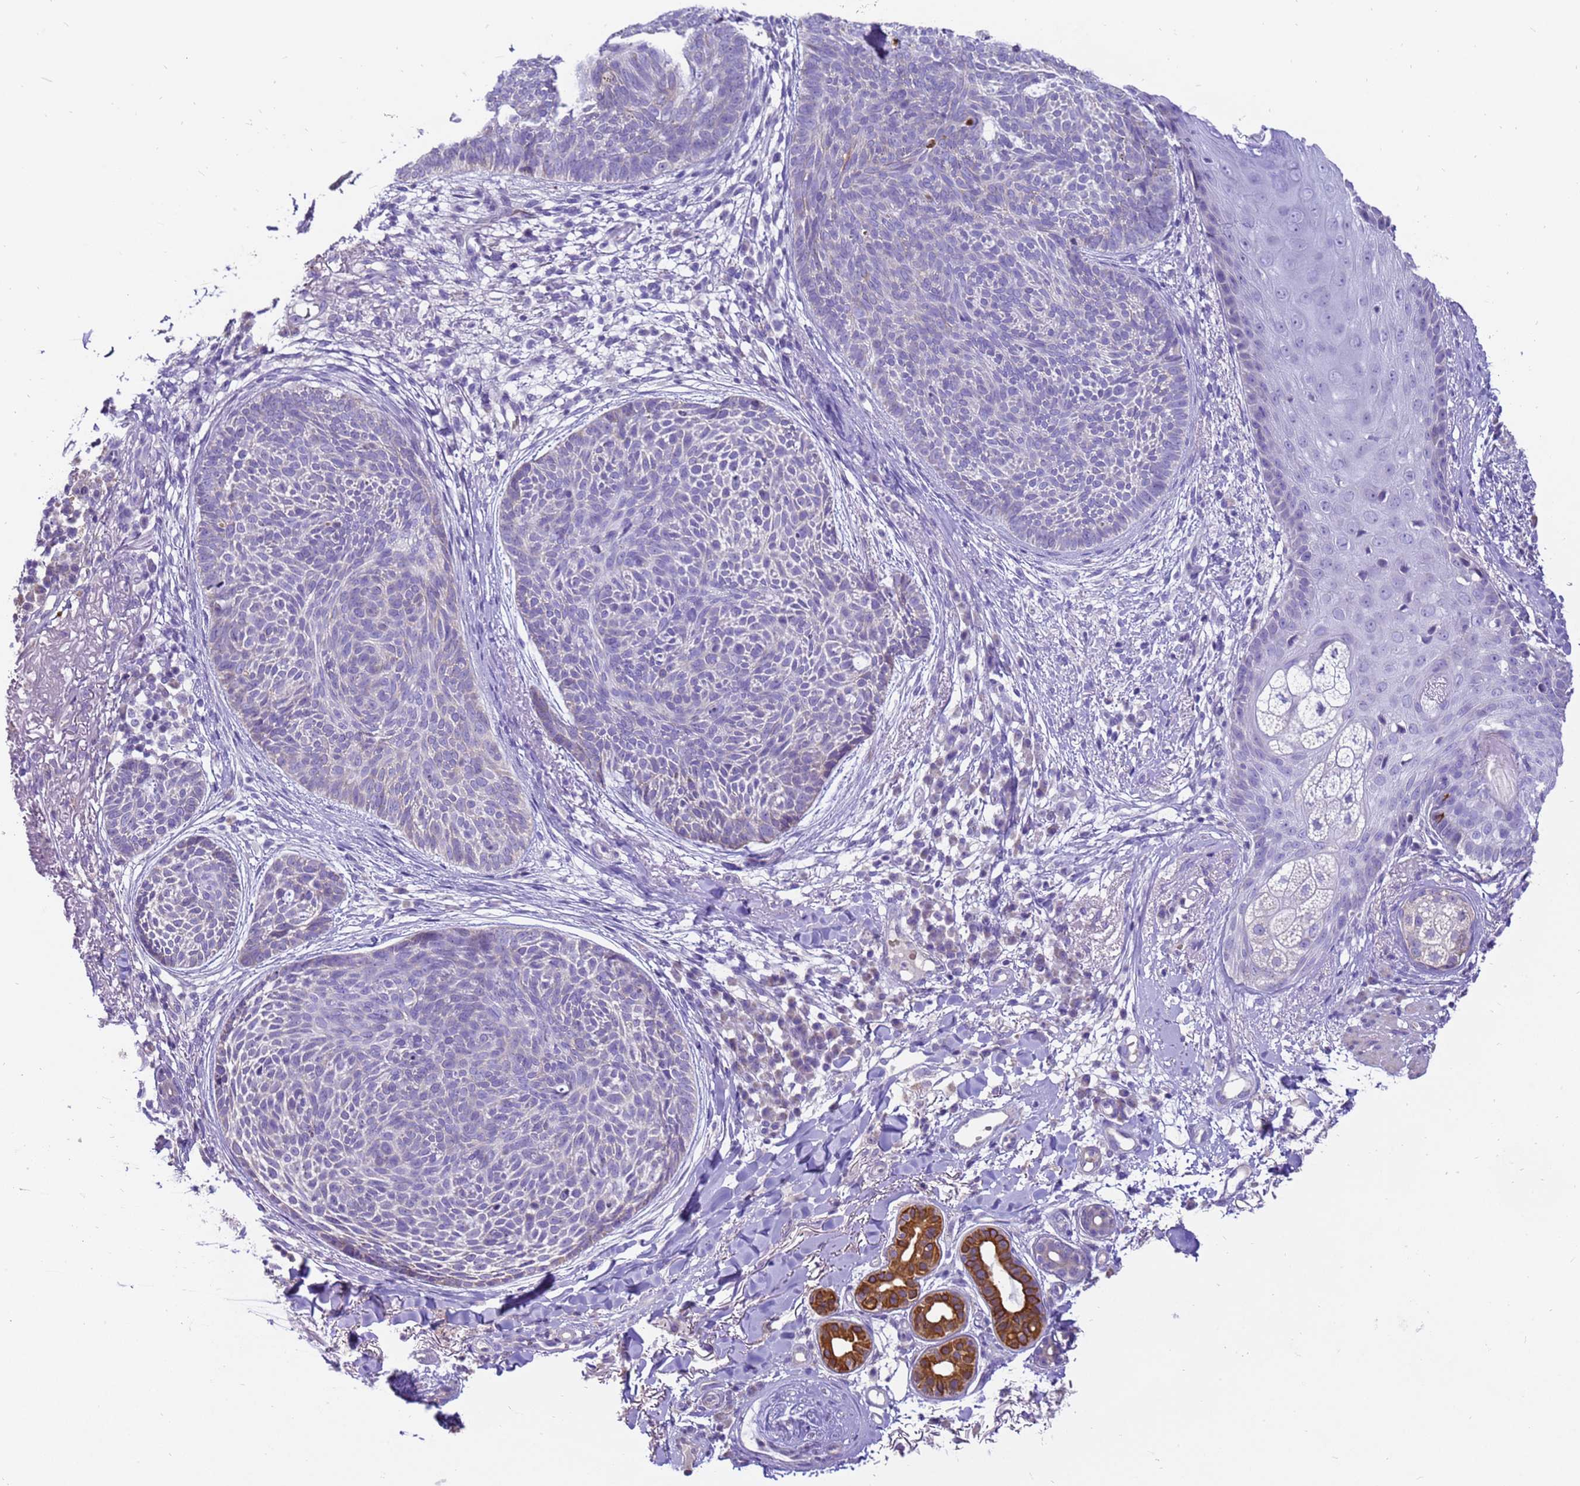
{"staining": {"intensity": "negative", "quantity": "none", "location": "none"}, "tissue": "skin cancer", "cell_type": "Tumor cells", "image_type": "cancer", "snomed": [{"axis": "morphology", "description": "Basal cell carcinoma"}, {"axis": "topography", "description": "Skin"}], "caption": "Tumor cells show no significant protein positivity in skin basal cell carcinoma. (Stains: DAB immunohistochemistry (IHC) with hematoxylin counter stain, Microscopy: brightfield microscopy at high magnification).", "gene": "PIEZO2", "patient": {"sex": "male", "age": 85}}